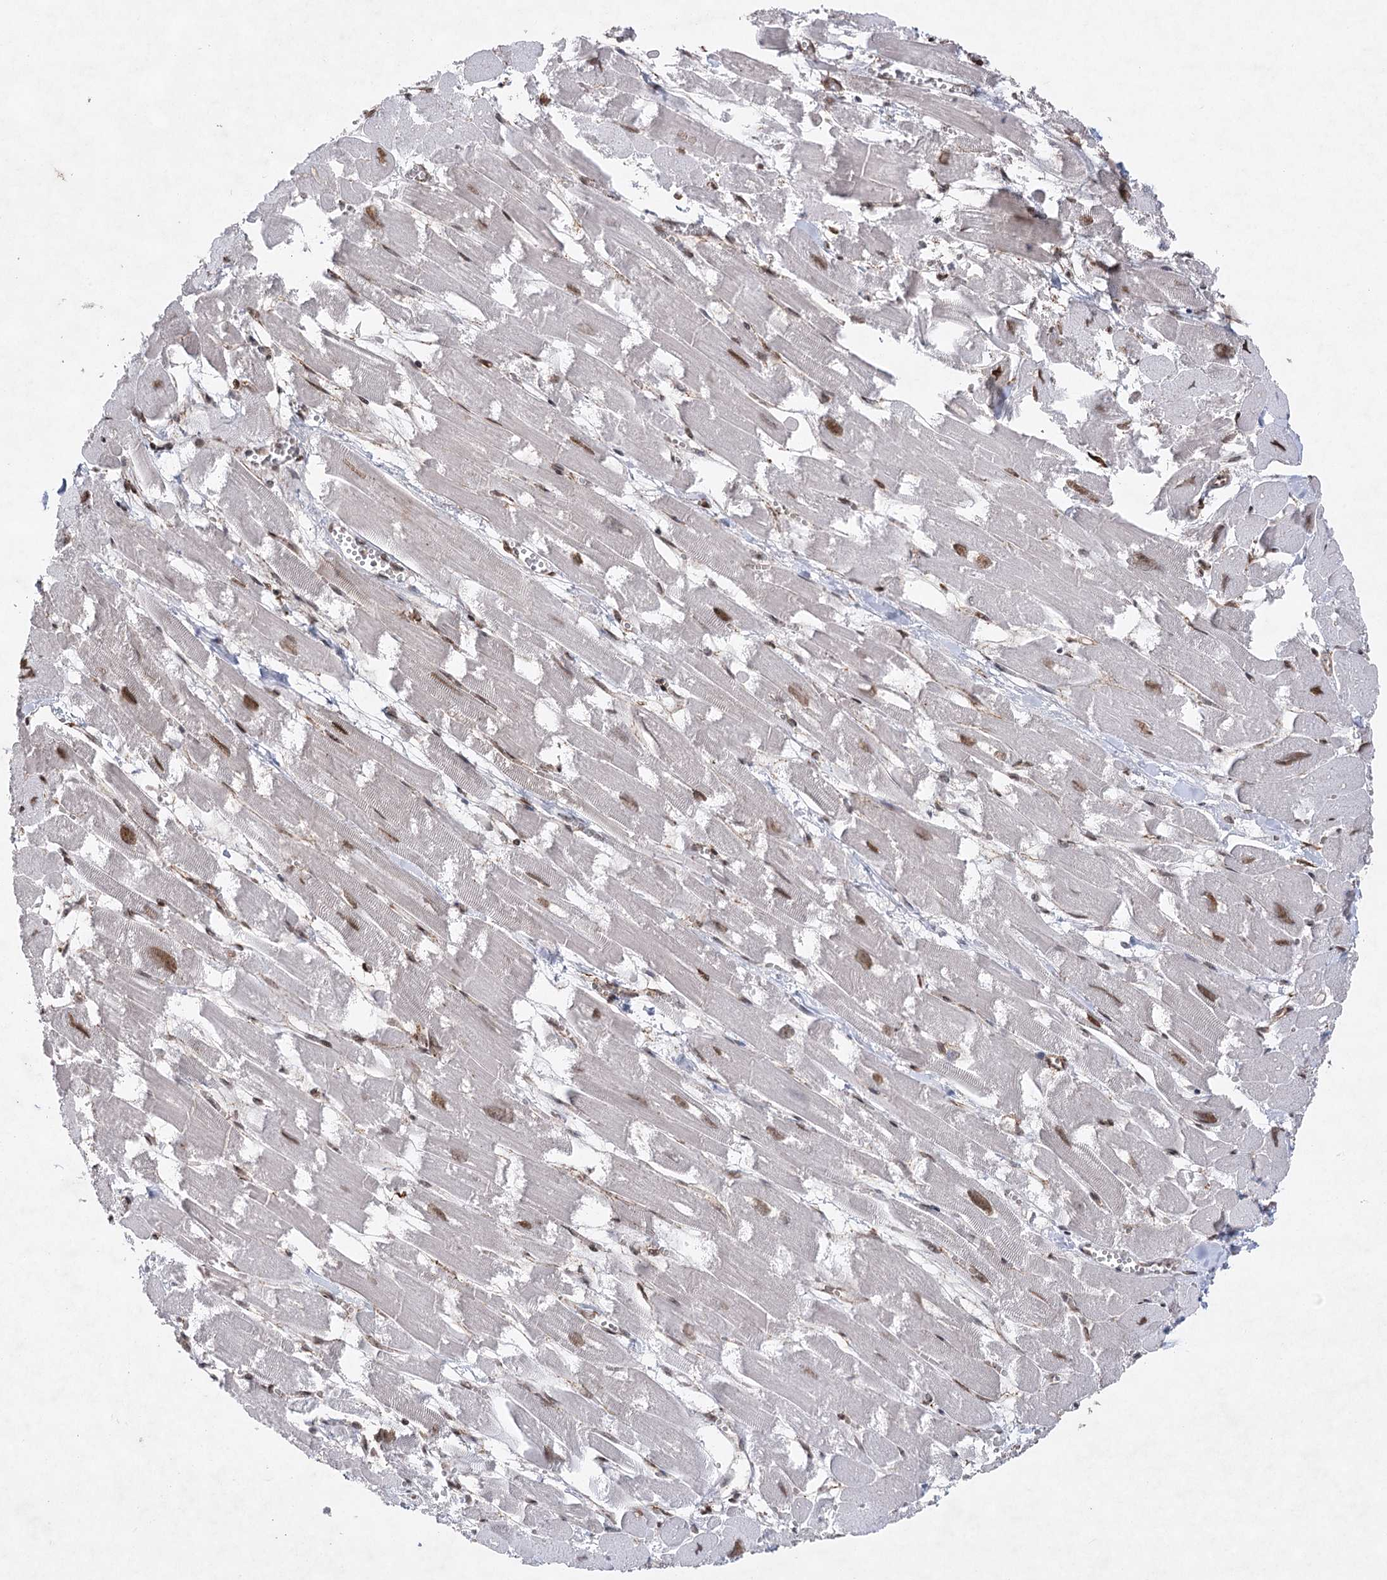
{"staining": {"intensity": "strong", "quantity": "25%-75%", "location": "nuclear"}, "tissue": "heart muscle", "cell_type": "Cardiomyocytes", "image_type": "normal", "snomed": [{"axis": "morphology", "description": "Normal tissue, NOS"}, {"axis": "topography", "description": "Heart"}], "caption": "Immunohistochemistry (IHC) histopathology image of unremarkable human heart muscle stained for a protein (brown), which shows high levels of strong nuclear expression in approximately 25%-75% of cardiomyocytes.", "gene": "ZCCHC8", "patient": {"sex": "male", "age": 54}}